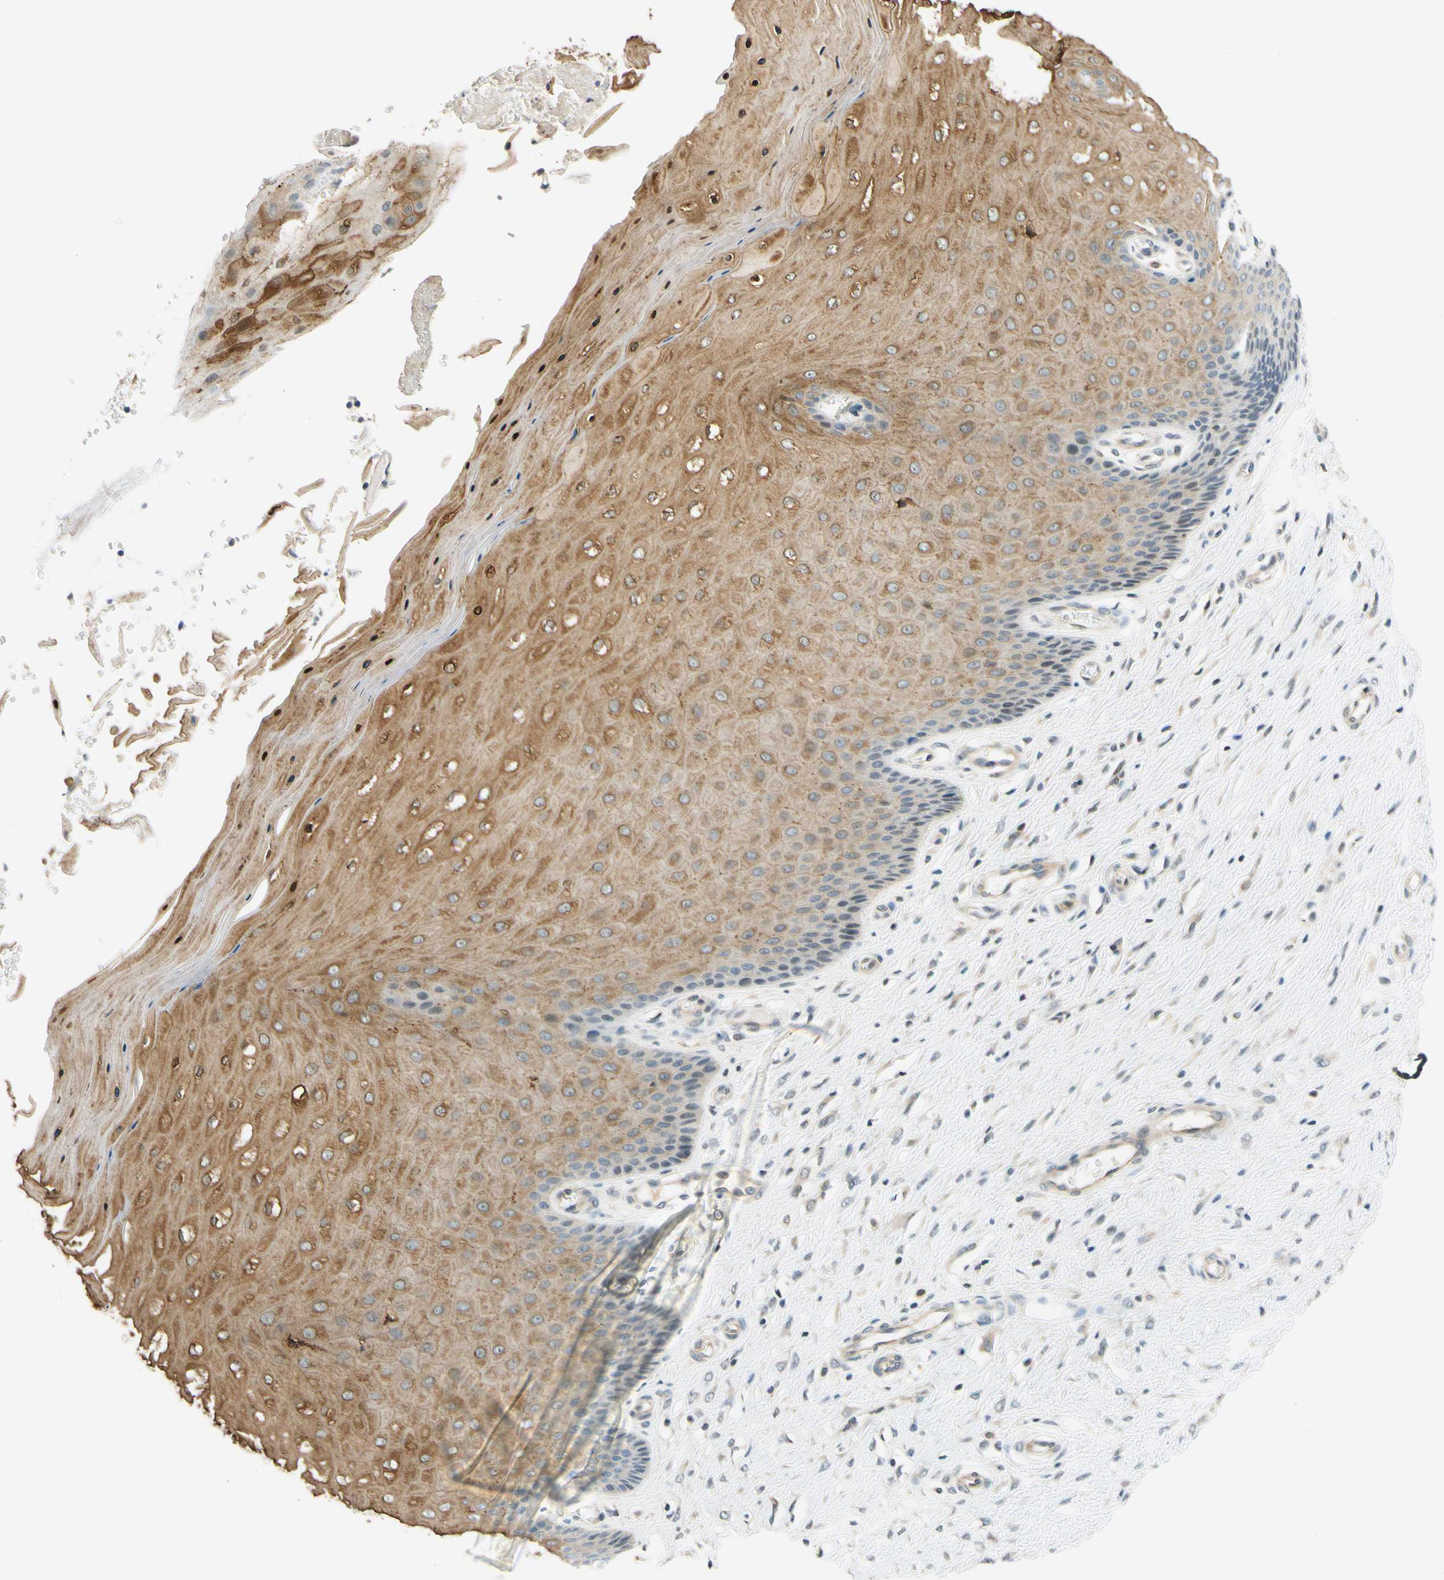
{"staining": {"intensity": "weak", "quantity": "25%-75%", "location": "cytoplasmic/membranous,nuclear"}, "tissue": "cervix", "cell_type": "Glandular cells", "image_type": "normal", "snomed": [{"axis": "morphology", "description": "Normal tissue, NOS"}, {"axis": "topography", "description": "Cervix"}], "caption": "Normal cervix shows weak cytoplasmic/membranous,nuclear positivity in about 25%-75% of glandular cells (DAB (3,3'-diaminobenzidine) = brown stain, brightfield microscopy at high magnification)..", "gene": "C2CD2L", "patient": {"sex": "female", "age": 55}}